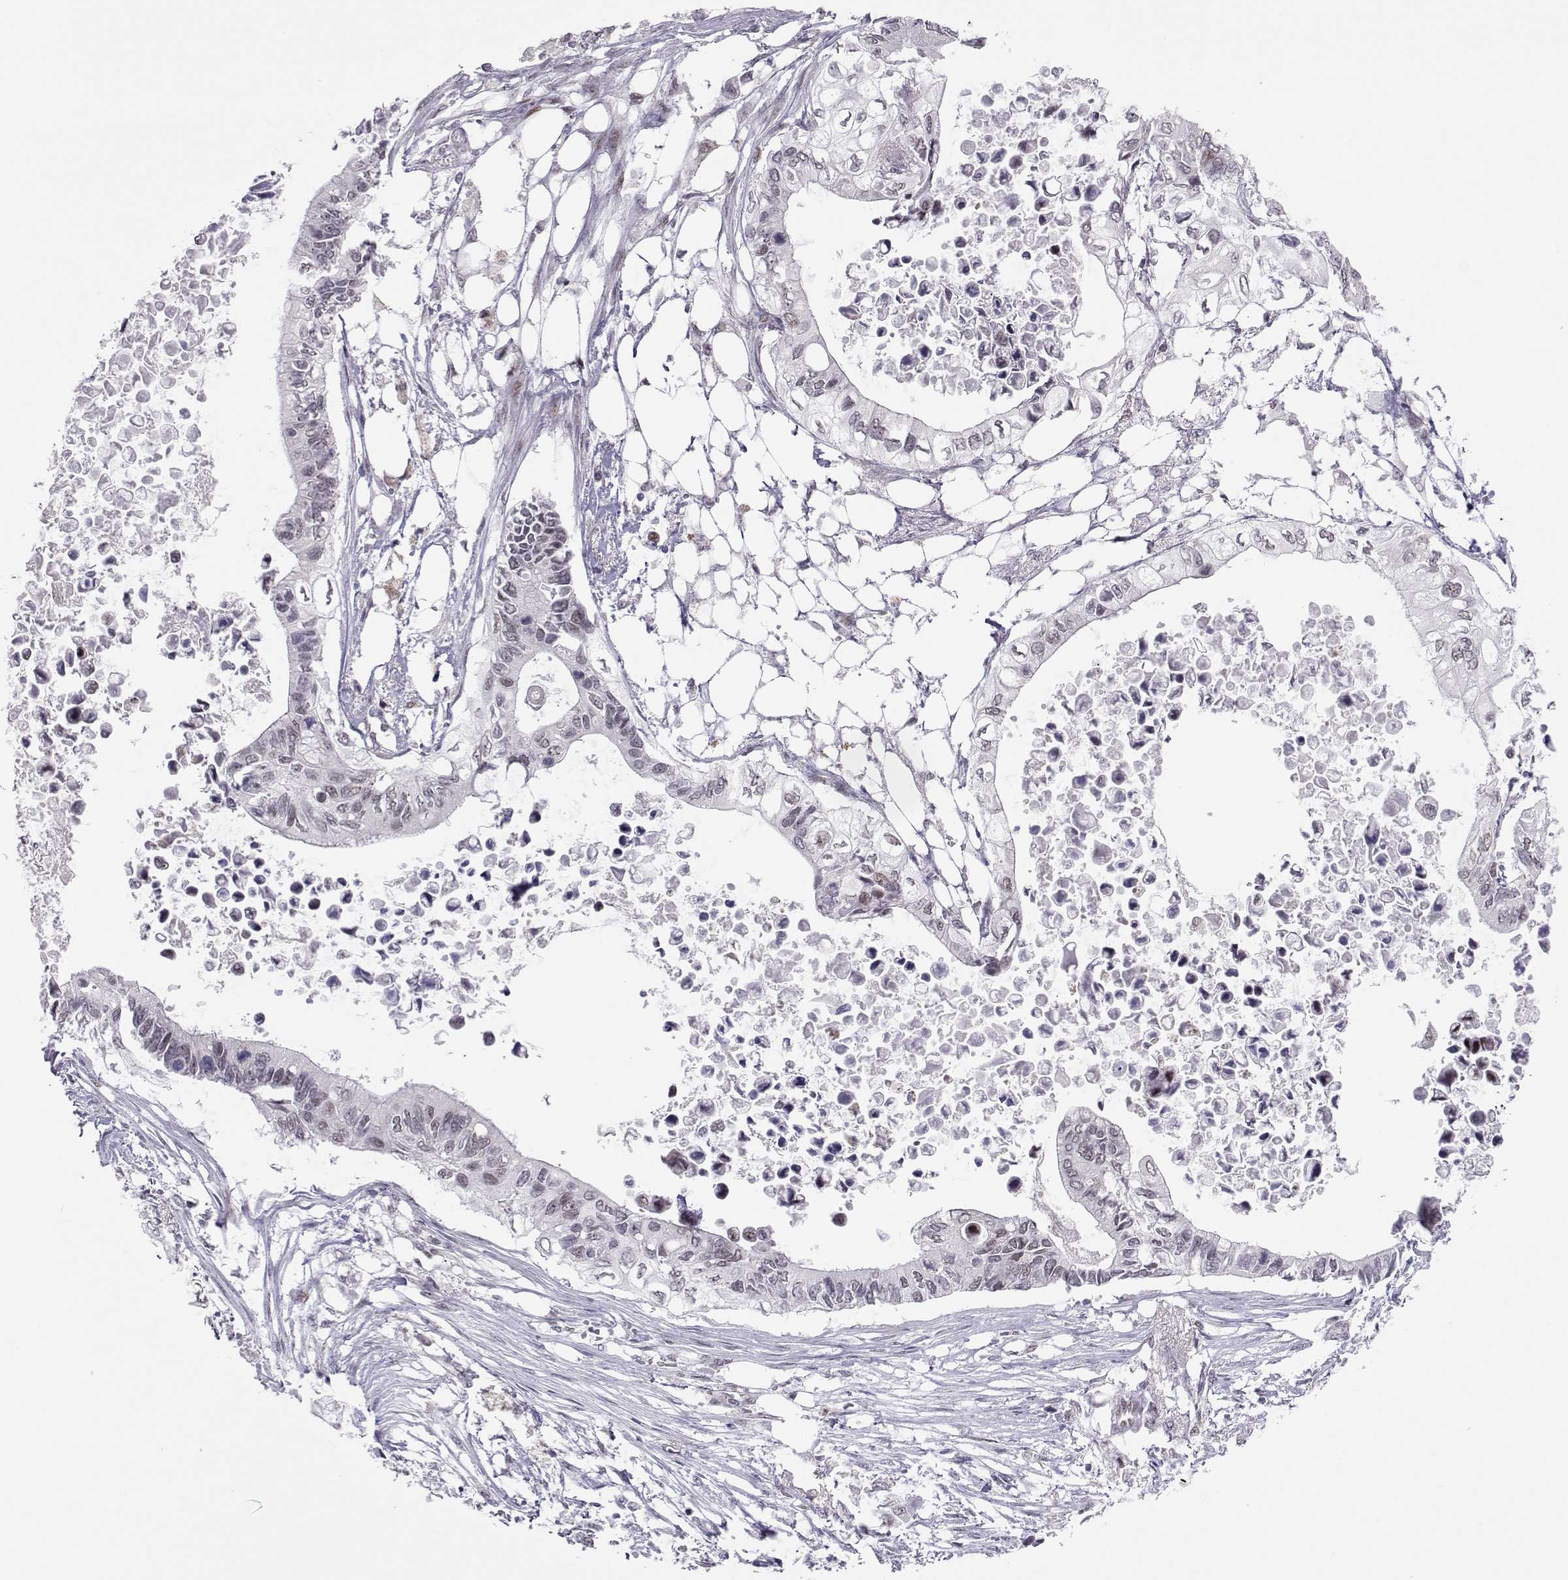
{"staining": {"intensity": "negative", "quantity": "none", "location": "none"}, "tissue": "pancreatic cancer", "cell_type": "Tumor cells", "image_type": "cancer", "snomed": [{"axis": "morphology", "description": "Adenocarcinoma, NOS"}, {"axis": "topography", "description": "Pancreas"}], "caption": "Immunohistochemical staining of pancreatic cancer demonstrates no significant expression in tumor cells.", "gene": "SIX6", "patient": {"sex": "female", "age": 63}}